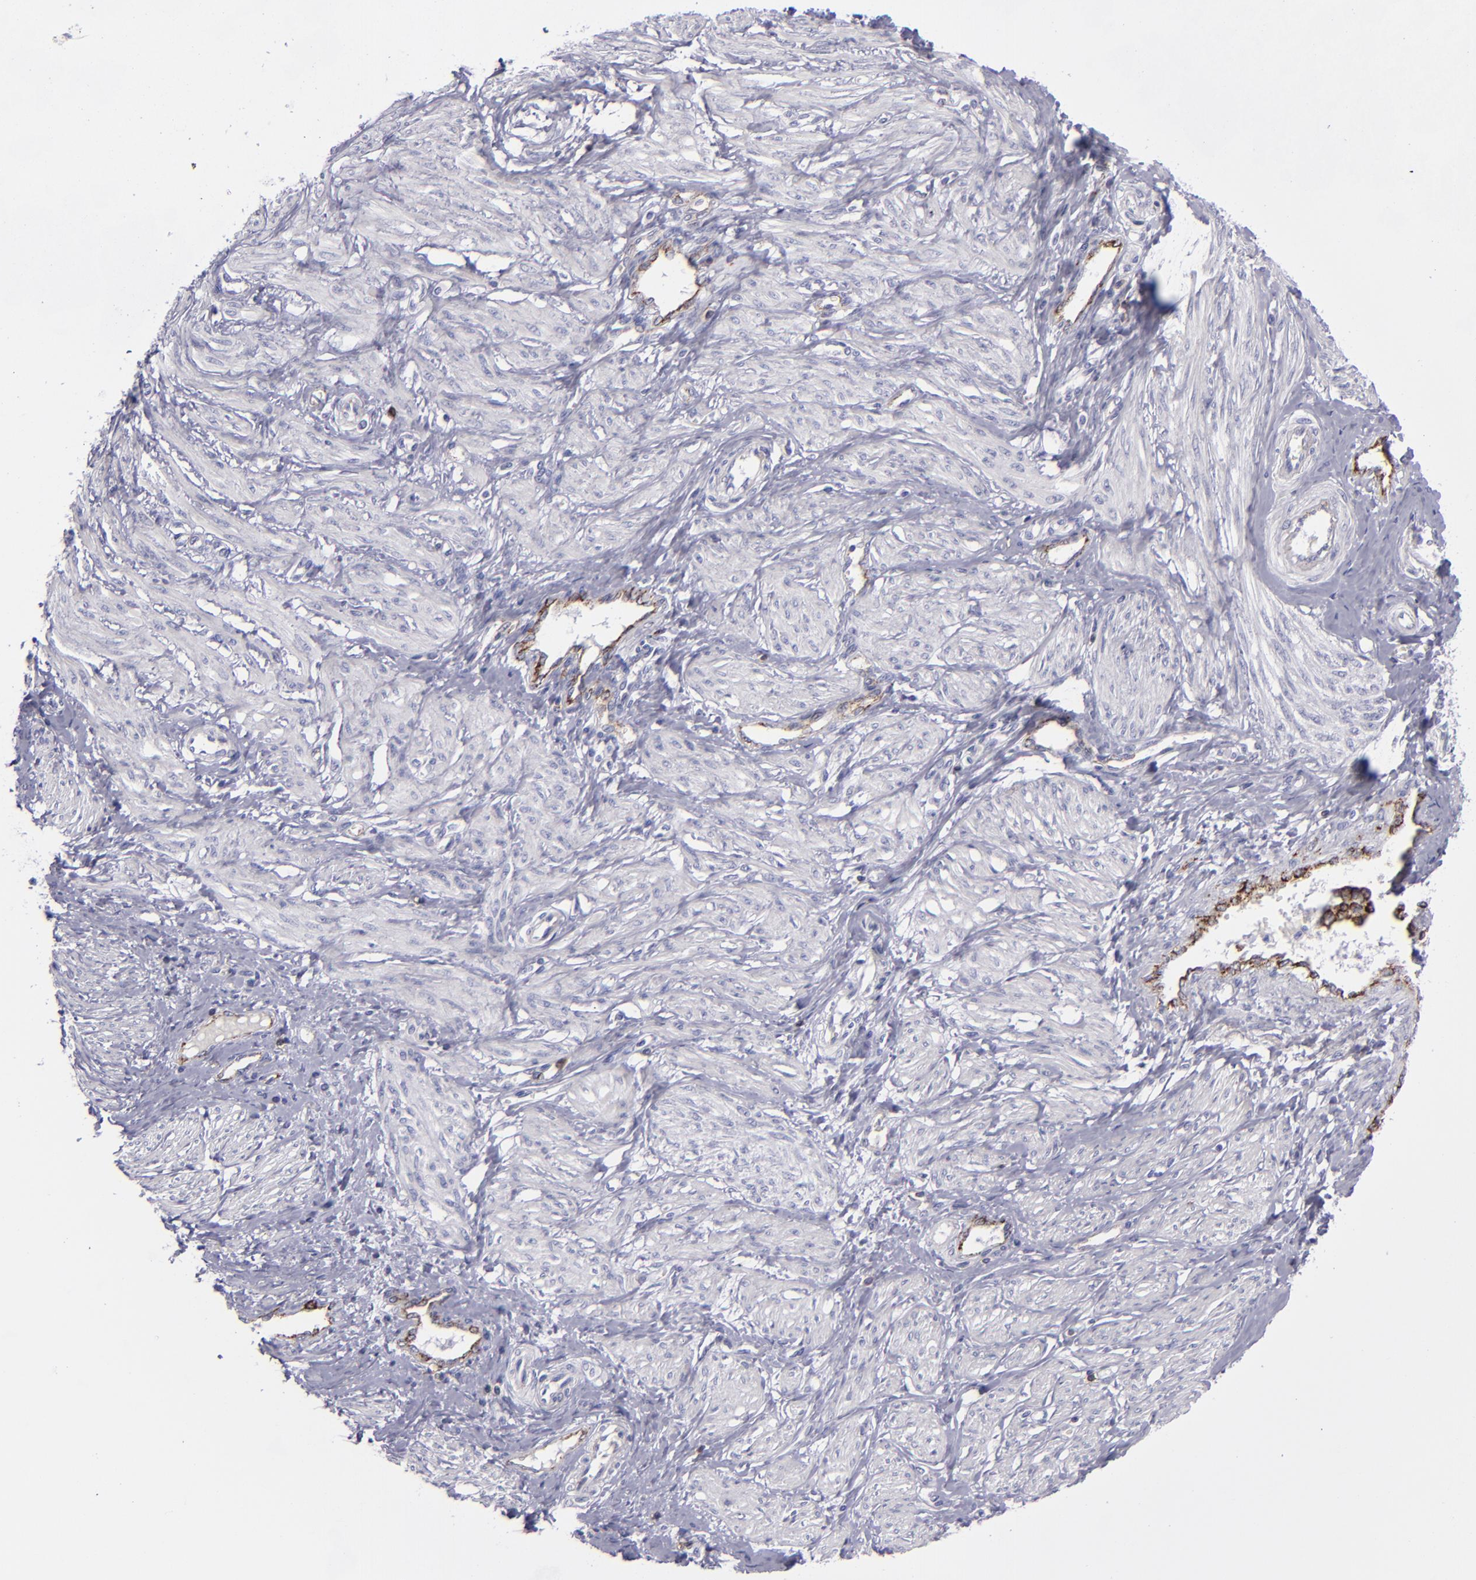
{"staining": {"intensity": "negative", "quantity": "none", "location": "none"}, "tissue": "smooth muscle", "cell_type": "Smooth muscle cells", "image_type": "normal", "snomed": [{"axis": "morphology", "description": "Normal tissue, NOS"}, {"axis": "topography", "description": "Smooth muscle"}, {"axis": "topography", "description": "Uterus"}], "caption": "DAB (3,3'-diaminobenzidine) immunohistochemical staining of benign human smooth muscle reveals no significant staining in smooth muscle cells.", "gene": "CD27", "patient": {"sex": "female", "age": 39}}